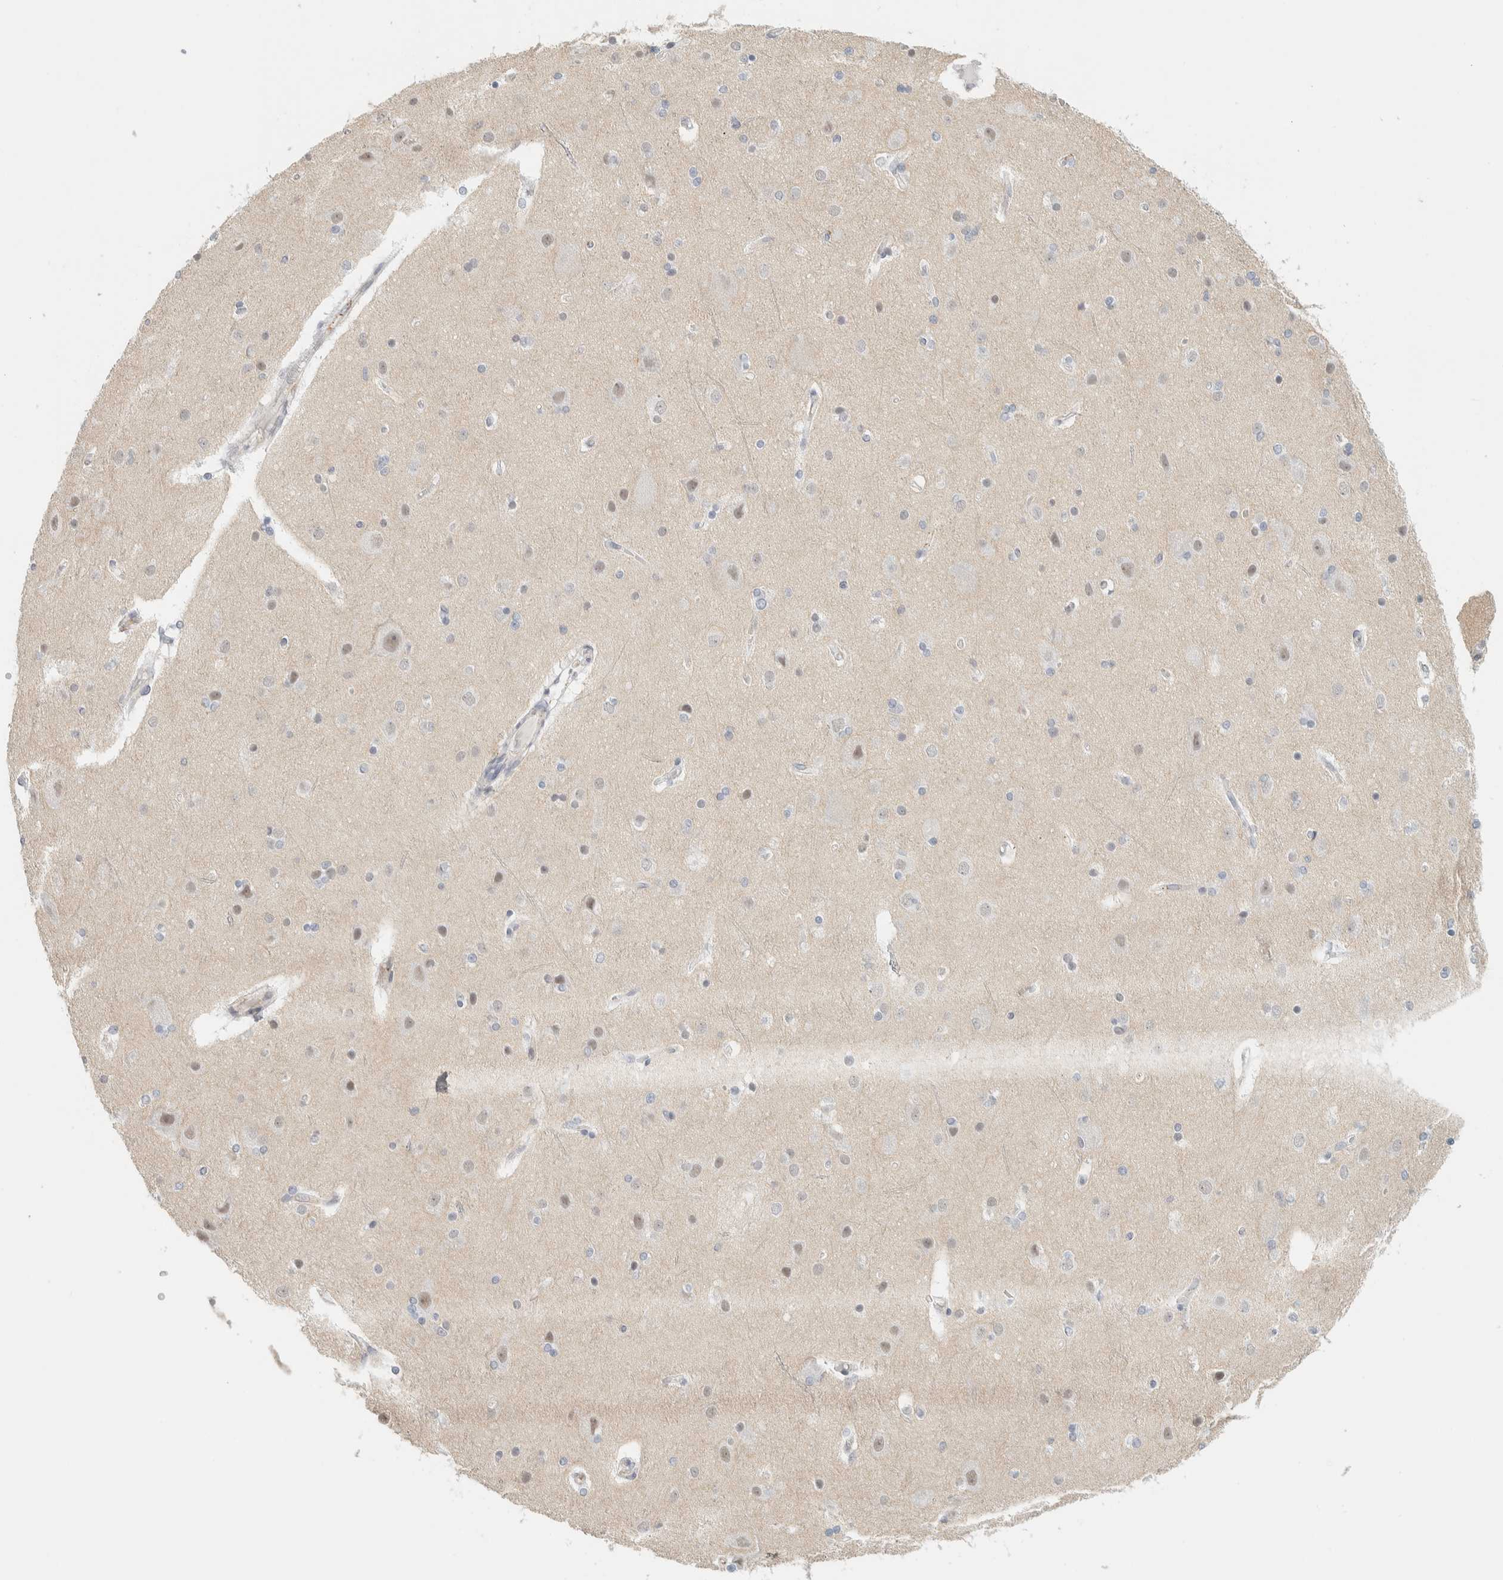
{"staining": {"intensity": "negative", "quantity": "none", "location": "none"}, "tissue": "cerebral cortex", "cell_type": "Endothelial cells", "image_type": "normal", "snomed": [{"axis": "morphology", "description": "Normal tissue, NOS"}, {"axis": "topography", "description": "Cerebral cortex"}], "caption": "IHC histopathology image of unremarkable cerebral cortex stained for a protein (brown), which exhibits no positivity in endothelial cells. Brightfield microscopy of immunohistochemistry (IHC) stained with DAB (brown) and hematoxylin (blue), captured at high magnification.", "gene": "CDH17", "patient": {"sex": "female", "age": 54}}